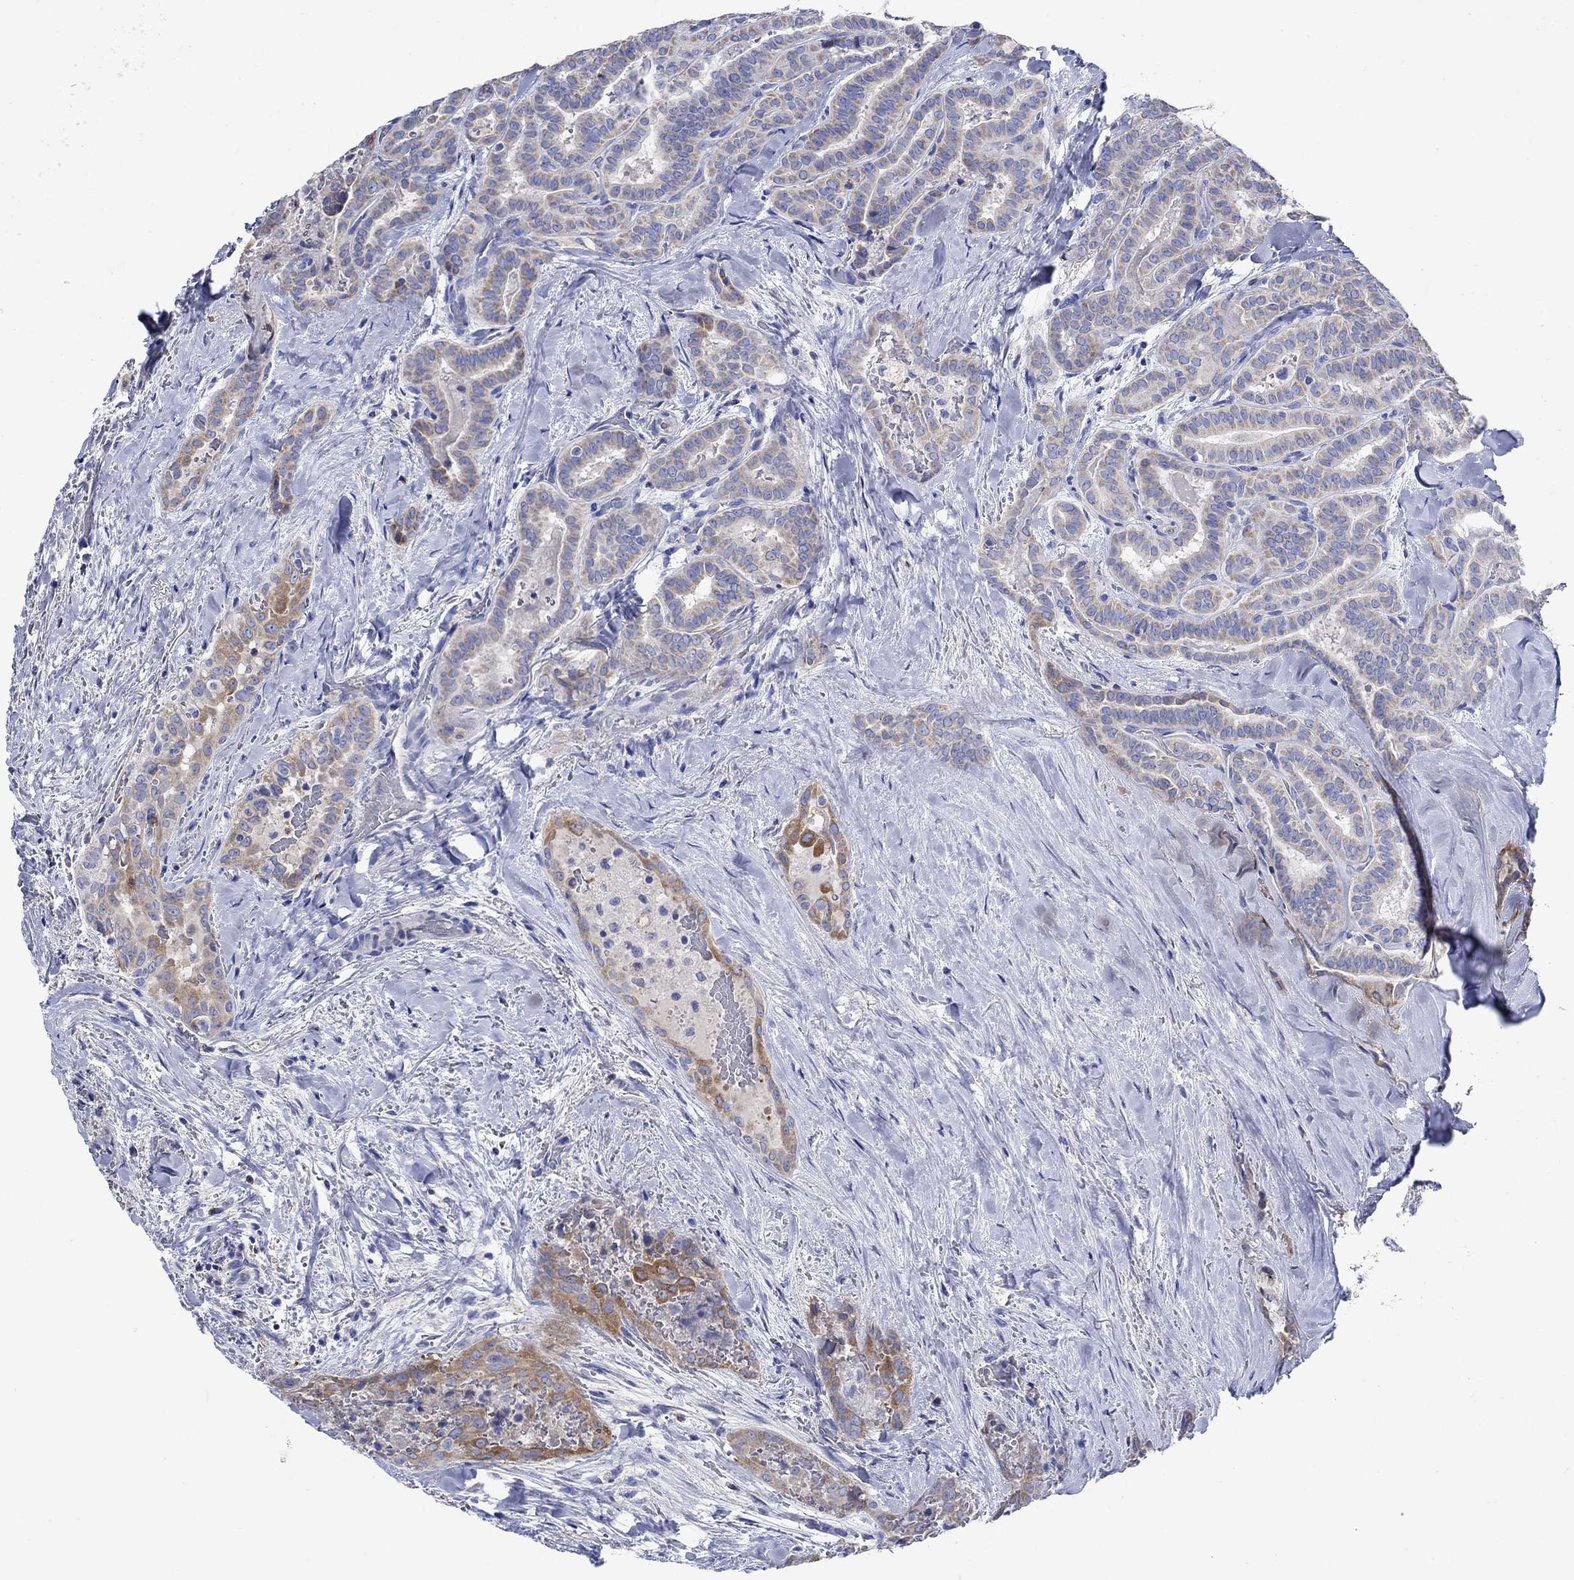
{"staining": {"intensity": "moderate", "quantity": "<25%", "location": "cytoplasmic/membranous"}, "tissue": "thyroid cancer", "cell_type": "Tumor cells", "image_type": "cancer", "snomed": [{"axis": "morphology", "description": "Papillary adenocarcinoma, NOS"}, {"axis": "topography", "description": "Thyroid gland"}], "caption": "Moderate cytoplasmic/membranous protein positivity is seen in approximately <25% of tumor cells in thyroid papillary adenocarcinoma. (DAB = brown stain, brightfield microscopy at high magnification).", "gene": "TRIM16", "patient": {"sex": "female", "age": 39}}